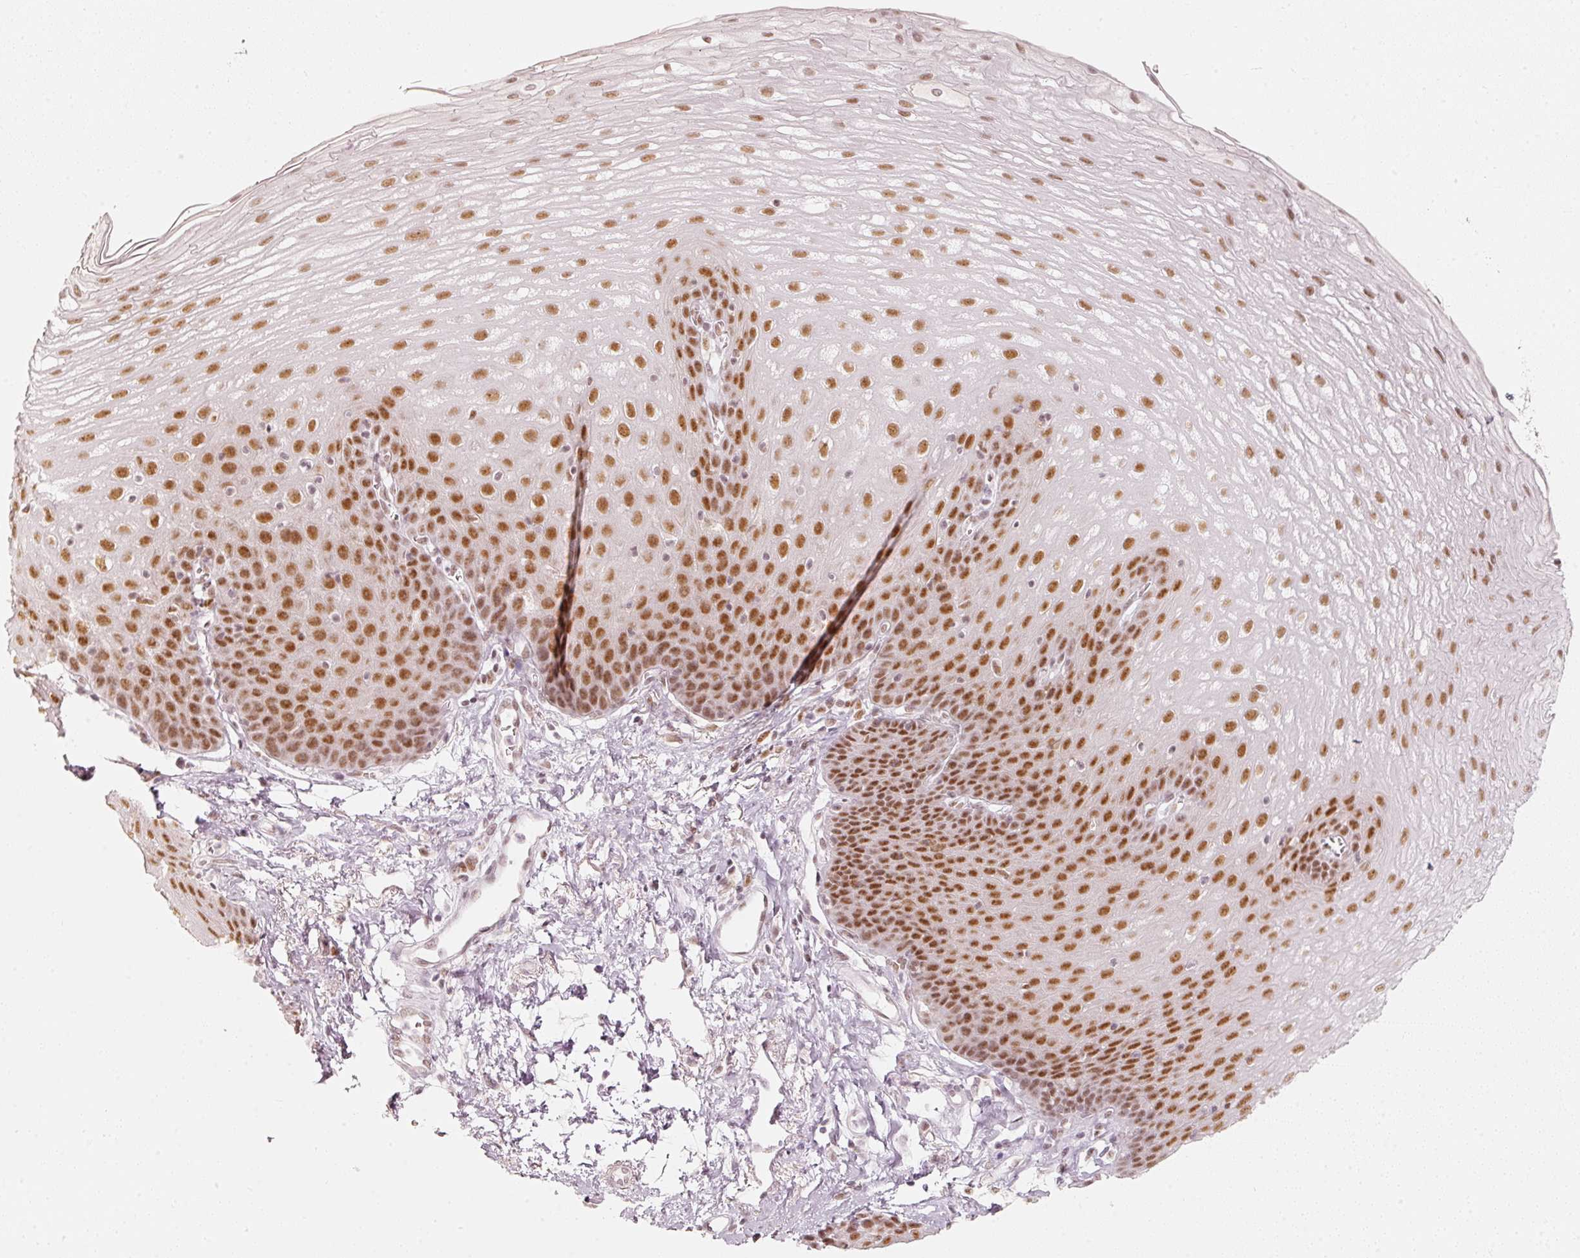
{"staining": {"intensity": "strong", "quantity": ">75%", "location": "nuclear"}, "tissue": "esophagus", "cell_type": "Squamous epithelial cells", "image_type": "normal", "snomed": [{"axis": "morphology", "description": "Normal tissue, NOS"}, {"axis": "topography", "description": "Esophagus"}], "caption": "Protein expression analysis of normal esophagus reveals strong nuclear staining in about >75% of squamous epithelial cells.", "gene": "PPP1R10", "patient": {"sex": "female", "age": 81}}